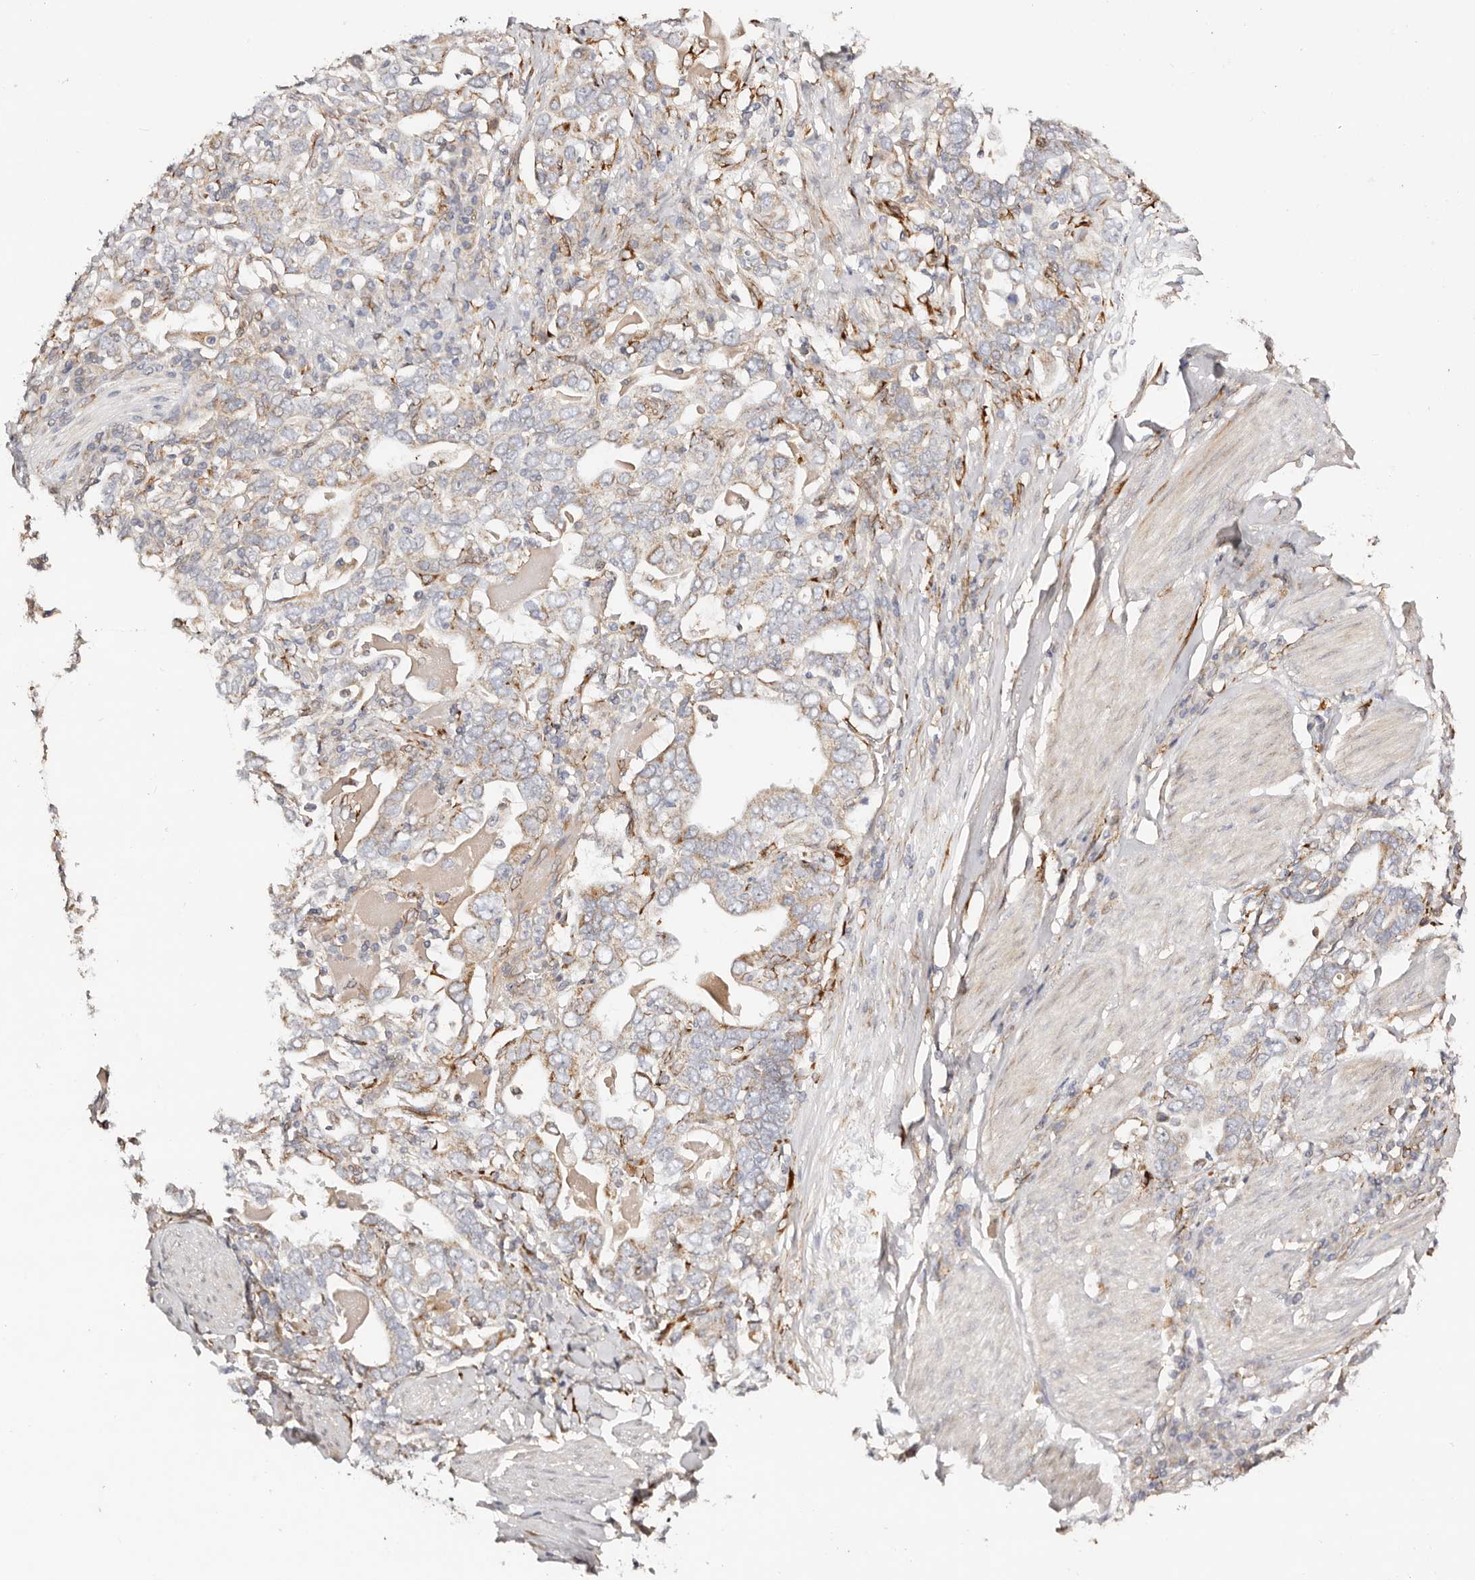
{"staining": {"intensity": "moderate", "quantity": "25%-75%", "location": "cytoplasmic/membranous"}, "tissue": "stomach cancer", "cell_type": "Tumor cells", "image_type": "cancer", "snomed": [{"axis": "morphology", "description": "Adenocarcinoma, NOS"}, {"axis": "topography", "description": "Stomach, upper"}], "caption": "Stomach cancer (adenocarcinoma) stained with a brown dye reveals moderate cytoplasmic/membranous positive expression in approximately 25%-75% of tumor cells.", "gene": "SERPINH1", "patient": {"sex": "male", "age": 62}}